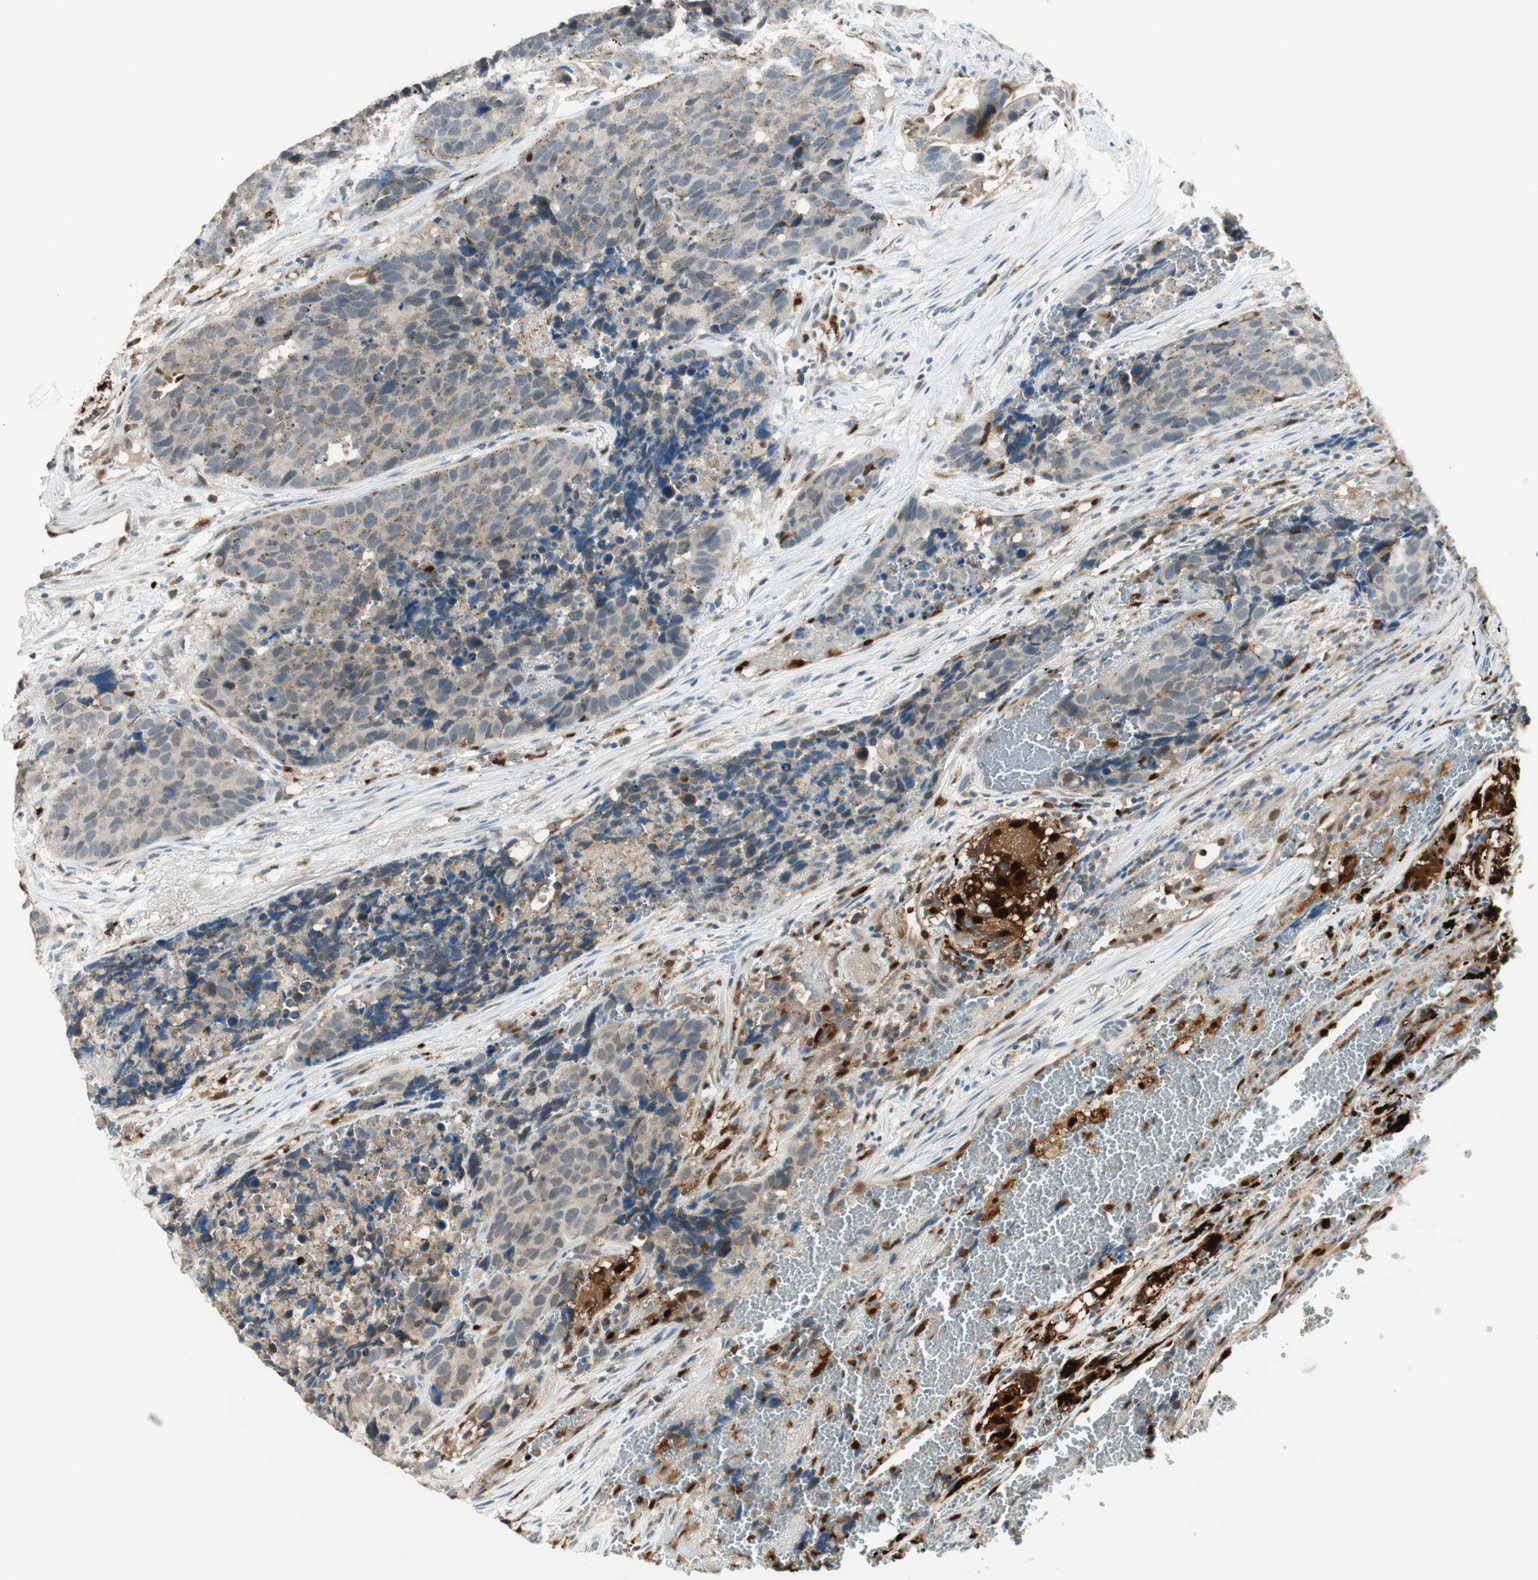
{"staining": {"intensity": "moderate", "quantity": "<25%", "location": "cytoplasmic/membranous"}, "tissue": "carcinoid", "cell_type": "Tumor cells", "image_type": "cancer", "snomed": [{"axis": "morphology", "description": "Carcinoid, malignant, NOS"}, {"axis": "topography", "description": "Lung"}], "caption": "Protein analysis of carcinoid tissue demonstrates moderate cytoplasmic/membranous expression in about <25% of tumor cells.", "gene": "LTA4H", "patient": {"sex": "male", "age": 60}}